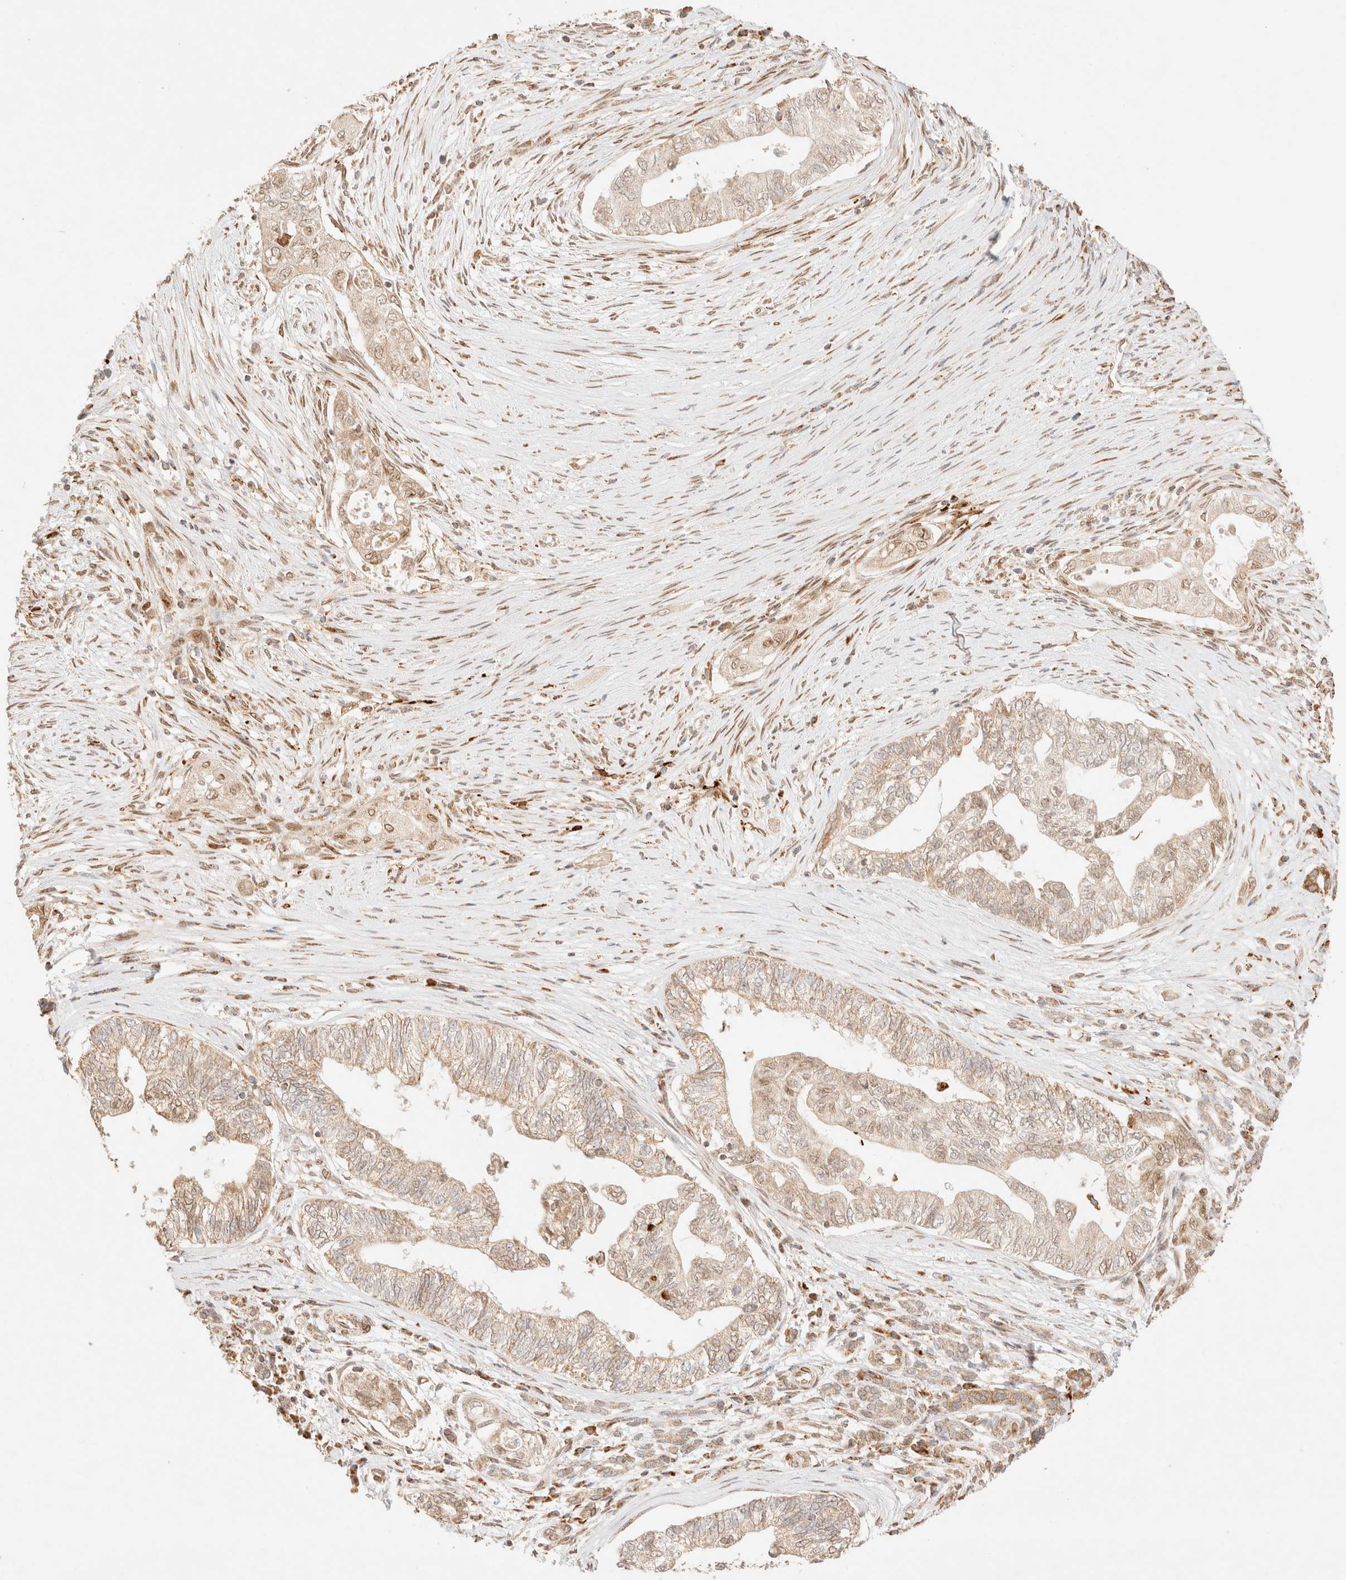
{"staining": {"intensity": "weak", "quantity": ">75%", "location": "cytoplasmic/membranous"}, "tissue": "pancreatic cancer", "cell_type": "Tumor cells", "image_type": "cancer", "snomed": [{"axis": "morphology", "description": "Adenocarcinoma, NOS"}, {"axis": "topography", "description": "Pancreas"}], "caption": "Pancreatic cancer (adenocarcinoma) was stained to show a protein in brown. There is low levels of weak cytoplasmic/membranous positivity in approximately >75% of tumor cells. Using DAB (brown) and hematoxylin (blue) stains, captured at high magnification using brightfield microscopy.", "gene": "TACO1", "patient": {"sex": "male", "age": 72}}